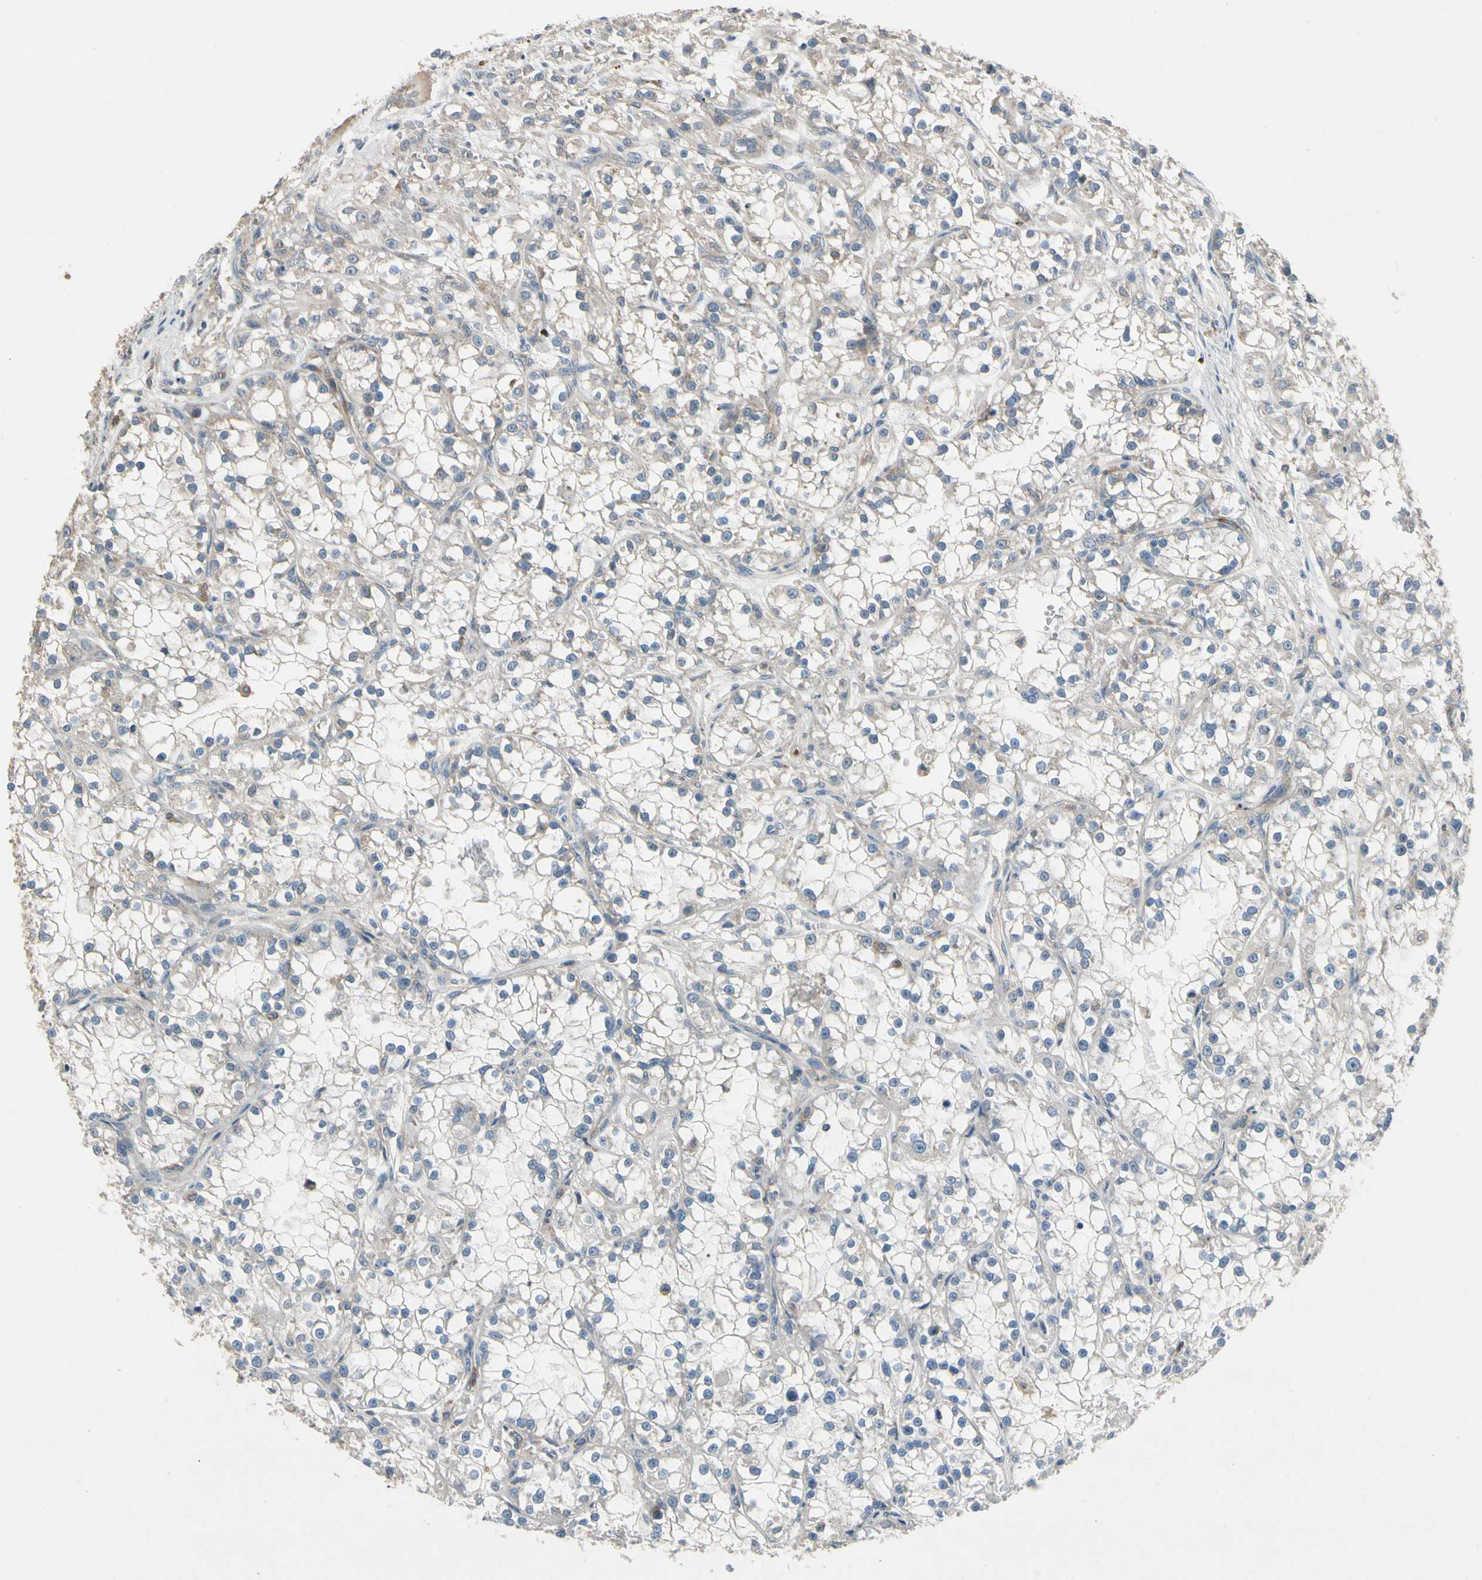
{"staining": {"intensity": "negative", "quantity": "none", "location": "none"}, "tissue": "renal cancer", "cell_type": "Tumor cells", "image_type": "cancer", "snomed": [{"axis": "morphology", "description": "Adenocarcinoma, NOS"}, {"axis": "topography", "description": "Kidney"}], "caption": "Immunohistochemistry (IHC) histopathology image of neoplastic tissue: human renal cancer (adenocarcinoma) stained with DAB (3,3'-diaminobenzidine) shows no significant protein staining in tumor cells. Brightfield microscopy of immunohistochemistry (IHC) stained with DAB (3,3'-diaminobenzidine) (brown) and hematoxylin (blue), captured at high magnification.", "gene": "SIGLEC5", "patient": {"sex": "female", "age": 52}}